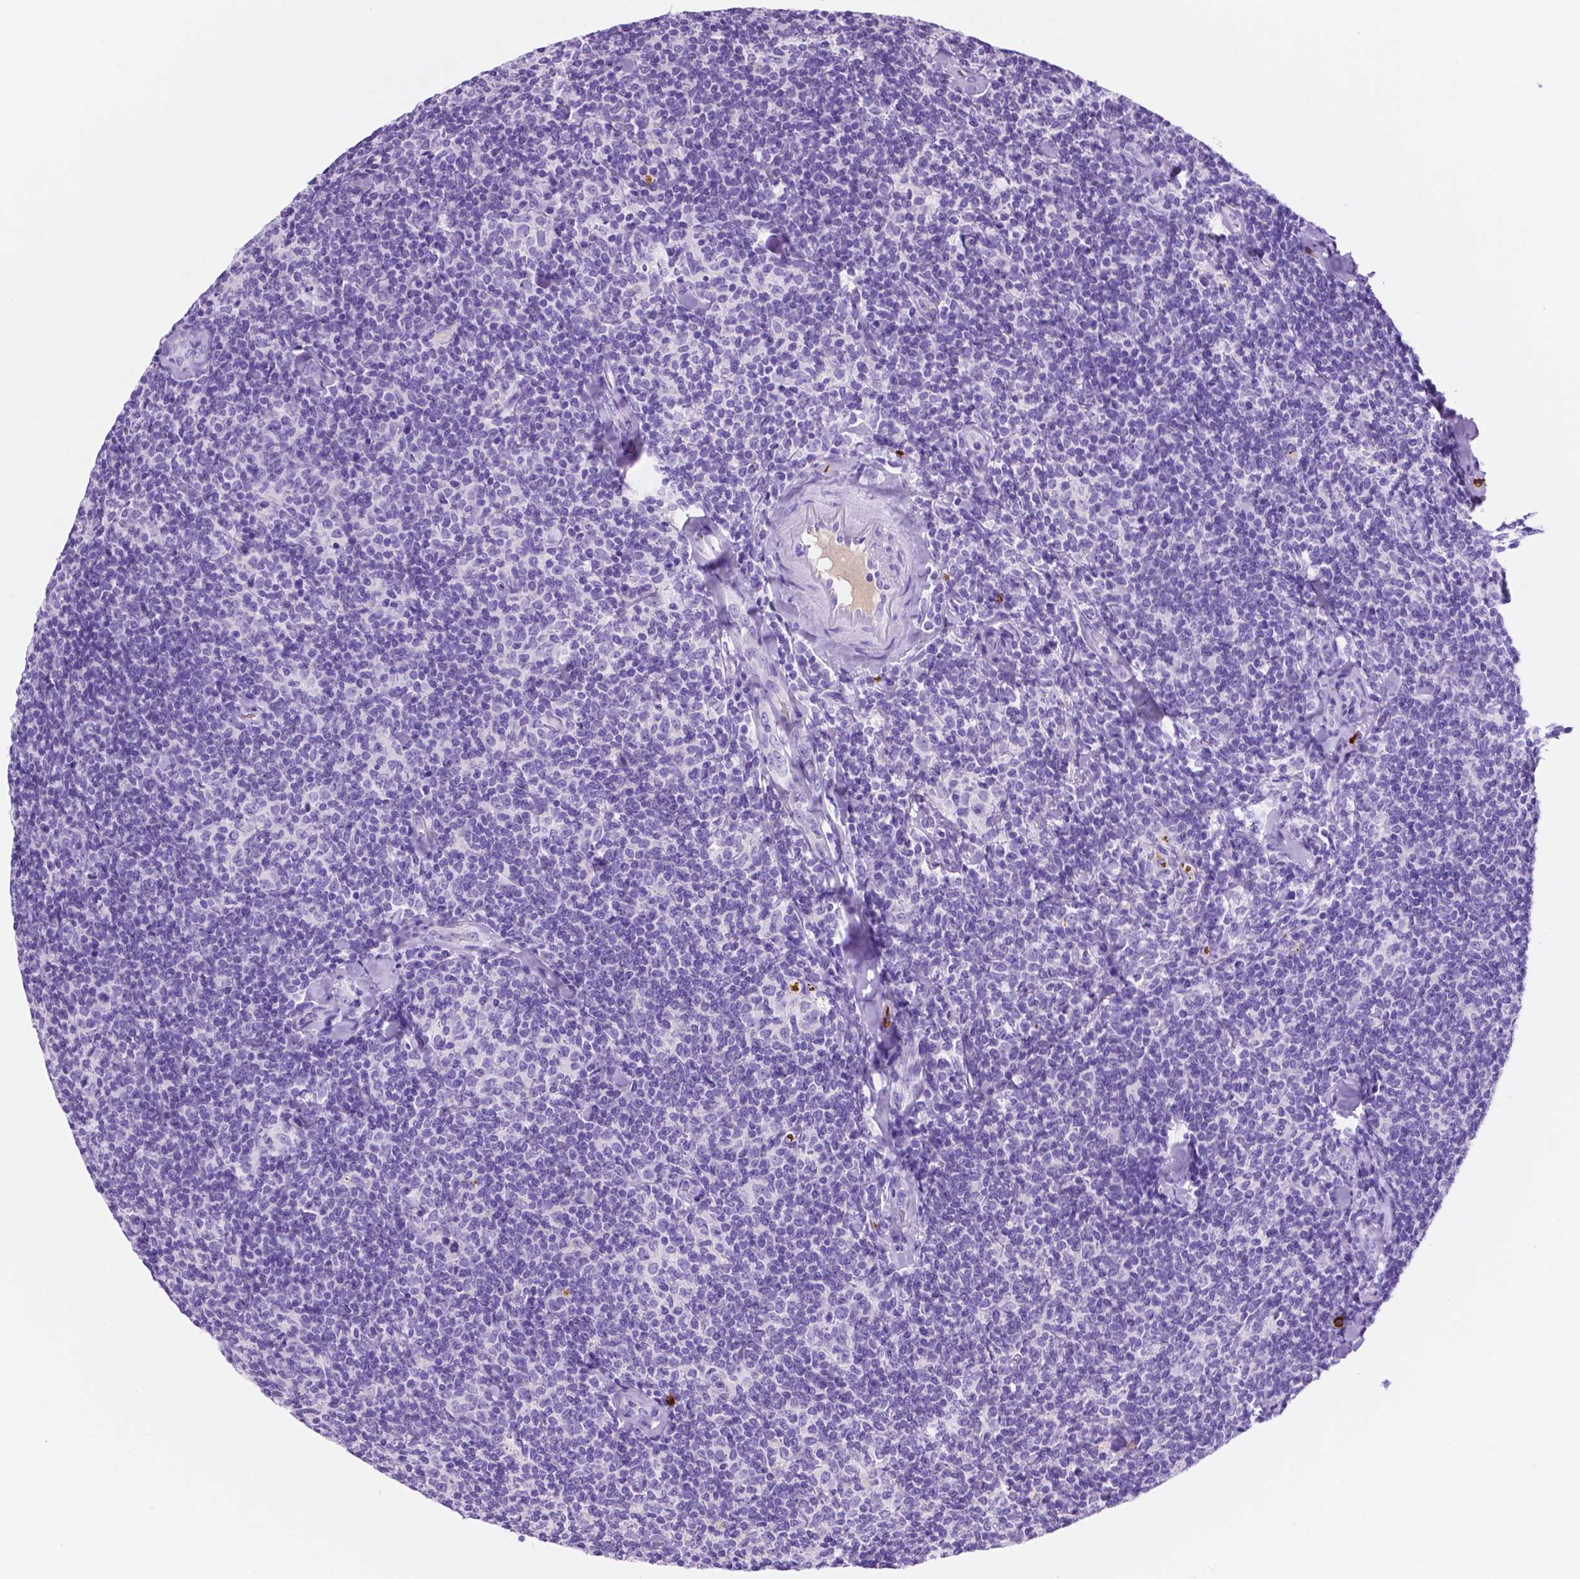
{"staining": {"intensity": "negative", "quantity": "none", "location": "none"}, "tissue": "lymphoma", "cell_type": "Tumor cells", "image_type": "cancer", "snomed": [{"axis": "morphology", "description": "Malignant lymphoma, non-Hodgkin's type, Low grade"}, {"axis": "topography", "description": "Lymph node"}], "caption": "Protein analysis of lymphoma displays no significant positivity in tumor cells.", "gene": "FOXB2", "patient": {"sex": "female", "age": 56}}